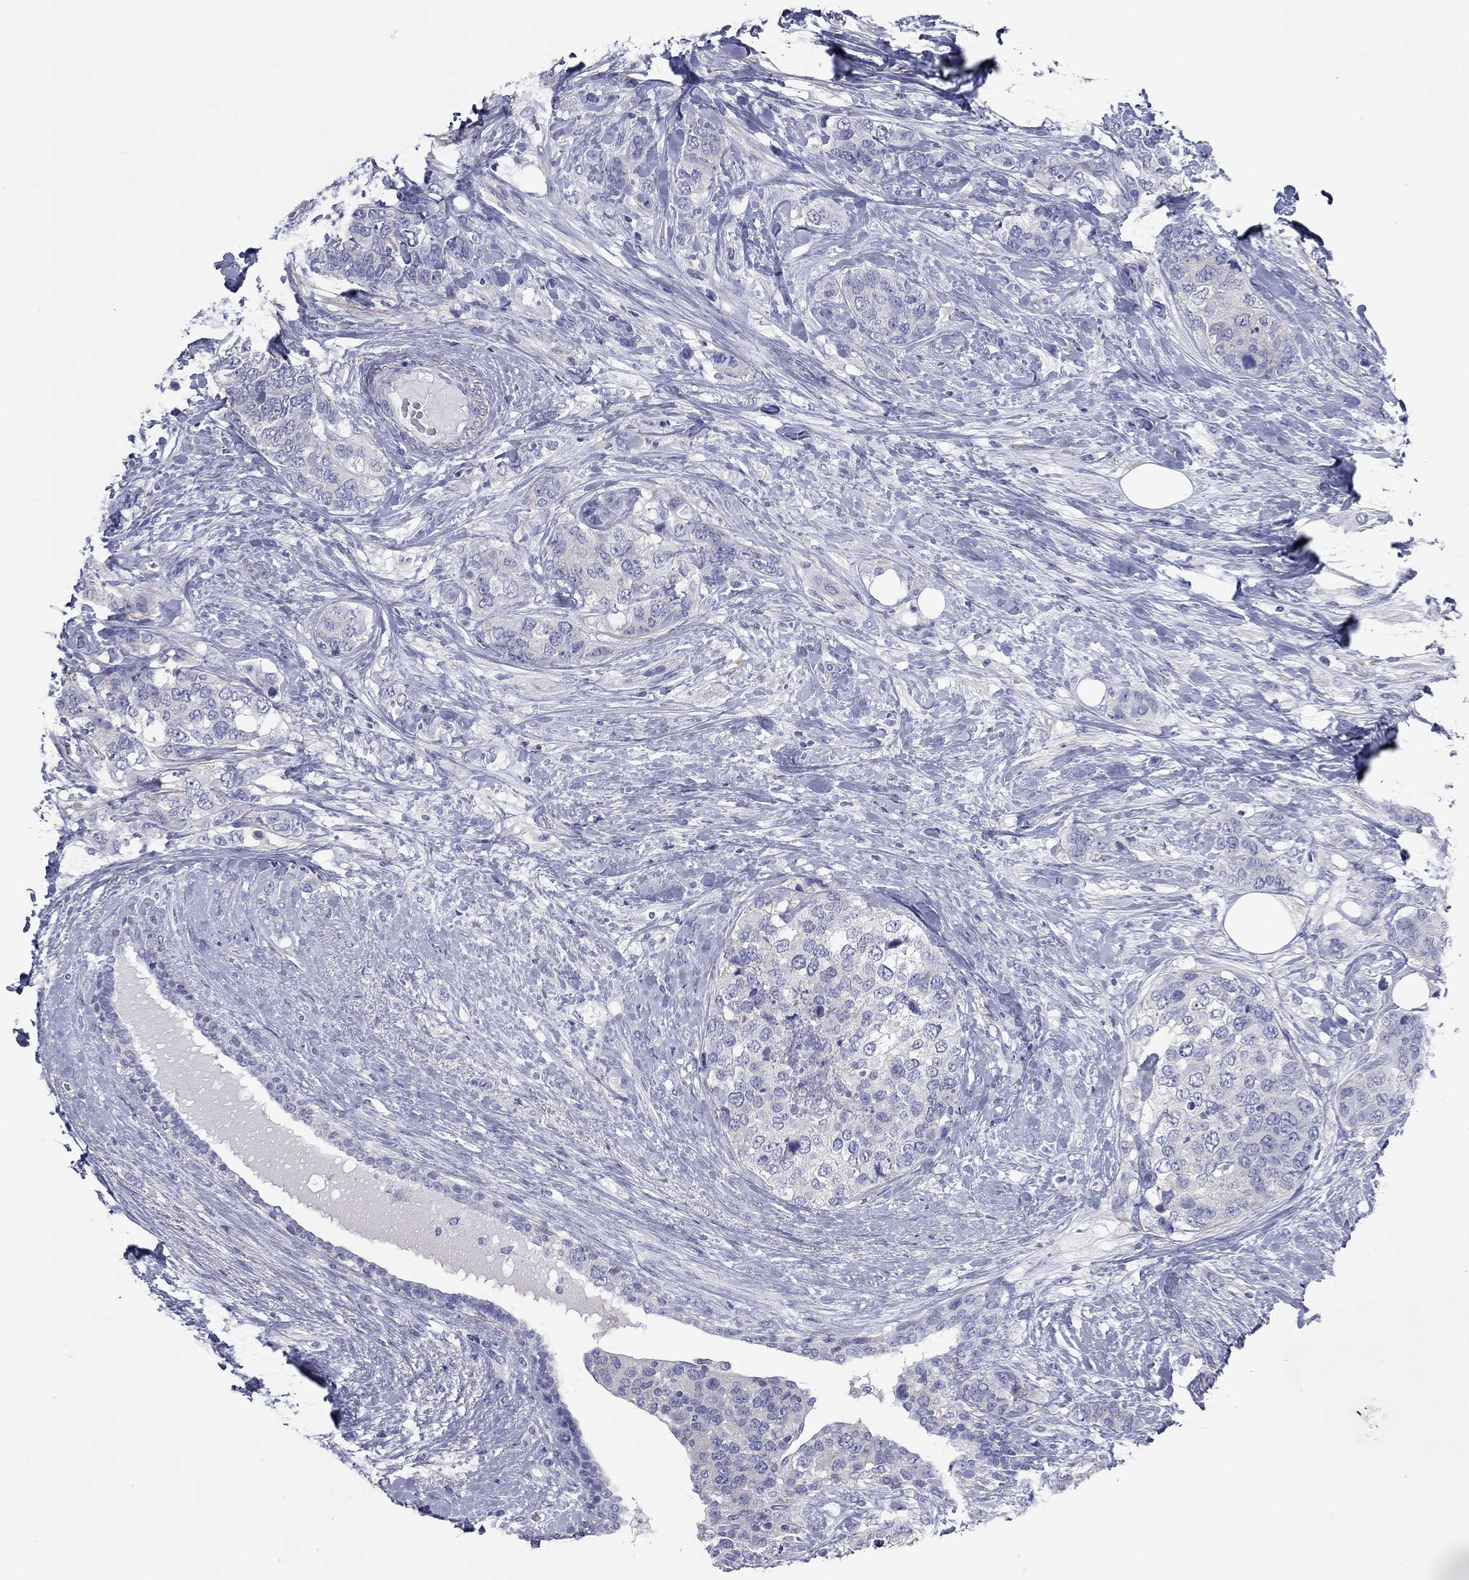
{"staining": {"intensity": "negative", "quantity": "none", "location": "none"}, "tissue": "breast cancer", "cell_type": "Tumor cells", "image_type": "cancer", "snomed": [{"axis": "morphology", "description": "Lobular carcinoma"}, {"axis": "topography", "description": "Breast"}], "caption": "Tumor cells show no significant expression in breast cancer.", "gene": "ACTL7B", "patient": {"sex": "female", "age": 59}}